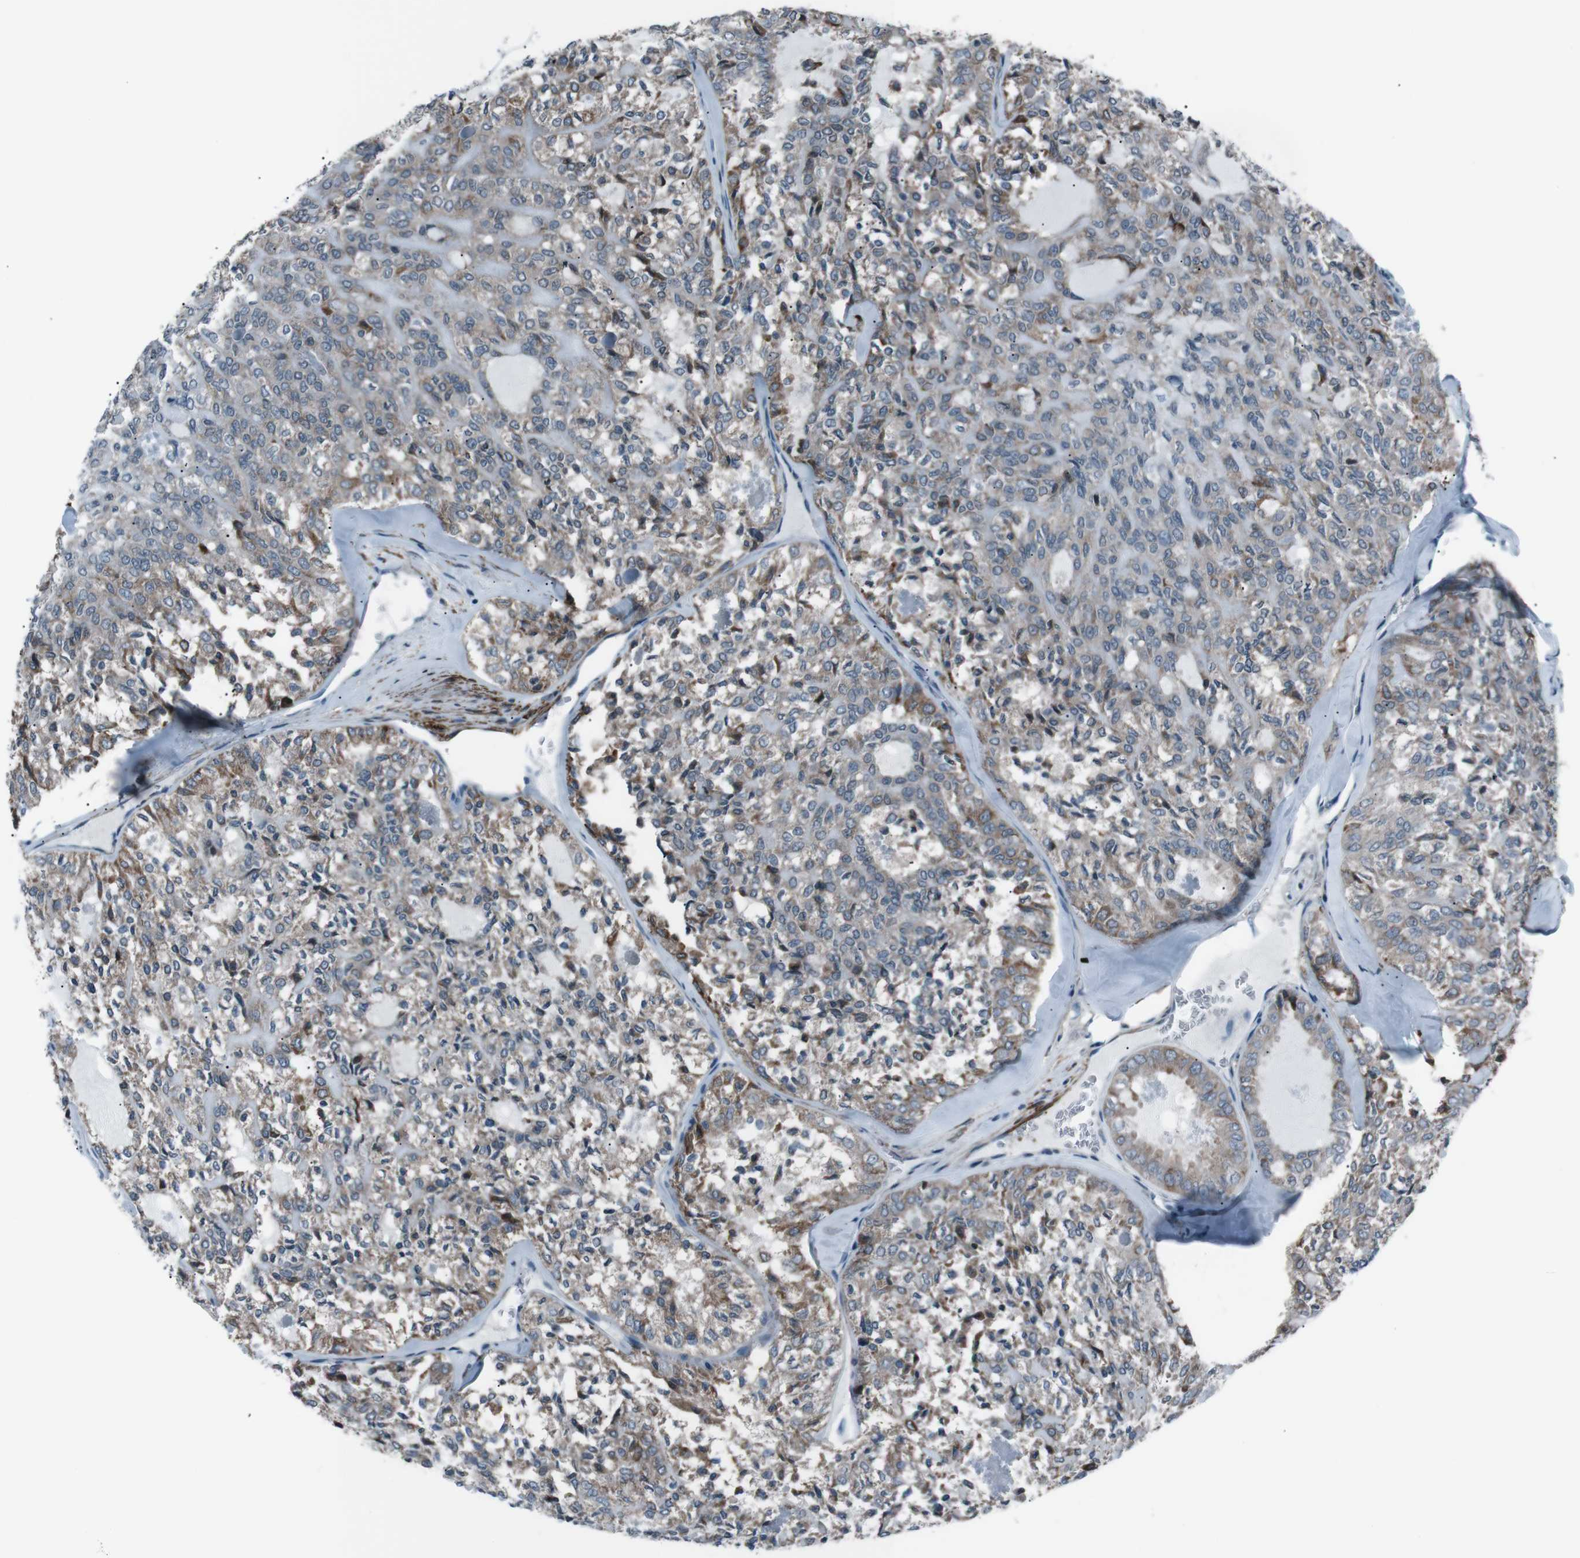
{"staining": {"intensity": "moderate", "quantity": "25%-75%", "location": "cytoplasmic/membranous"}, "tissue": "thyroid cancer", "cell_type": "Tumor cells", "image_type": "cancer", "snomed": [{"axis": "morphology", "description": "Follicular adenoma carcinoma, NOS"}, {"axis": "topography", "description": "Thyroid gland"}], "caption": "This is a micrograph of immunohistochemistry (IHC) staining of thyroid cancer, which shows moderate expression in the cytoplasmic/membranous of tumor cells.", "gene": "PDLIM5", "patient": {"sex": "male", "age": 75}}